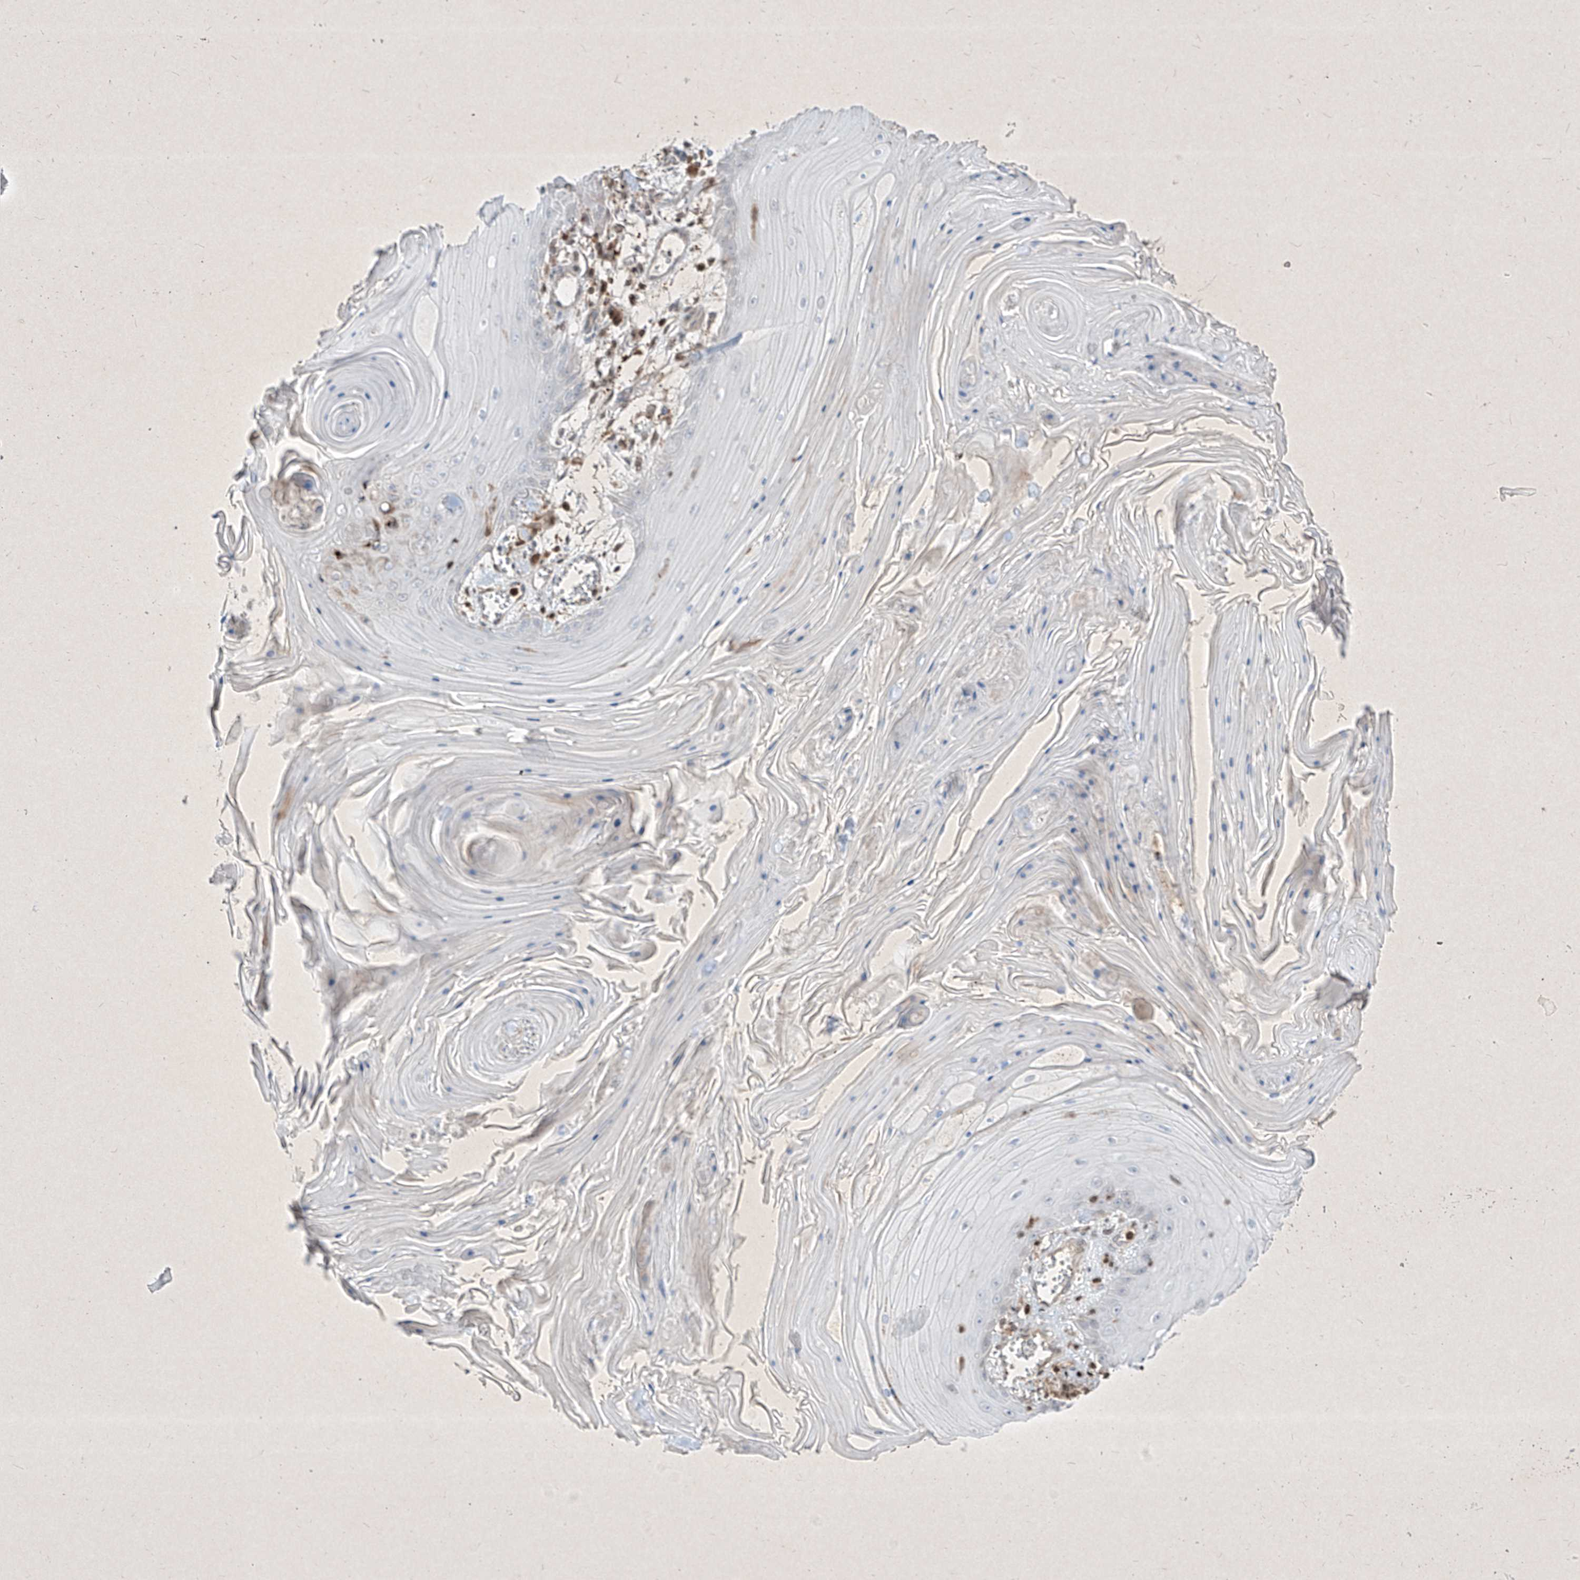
{"staining": {"intensity": "negative", "quantity": "none", "location": "none"}, "tissue": "skin cancer", "cell_type": "Tumor cells", "image_type": "cancer", "snomed": [{"axis": "morphology", "description": "Squamous cell carcinoma, NOS"}, {"axis": "topography", "description": "Skin"}], "caption": "Tumor cells show no significant expression in skin cancer (squamous cell carcinoma).", "gene": "PSMB10", "patient": {"sex": "male", "age": 74}}